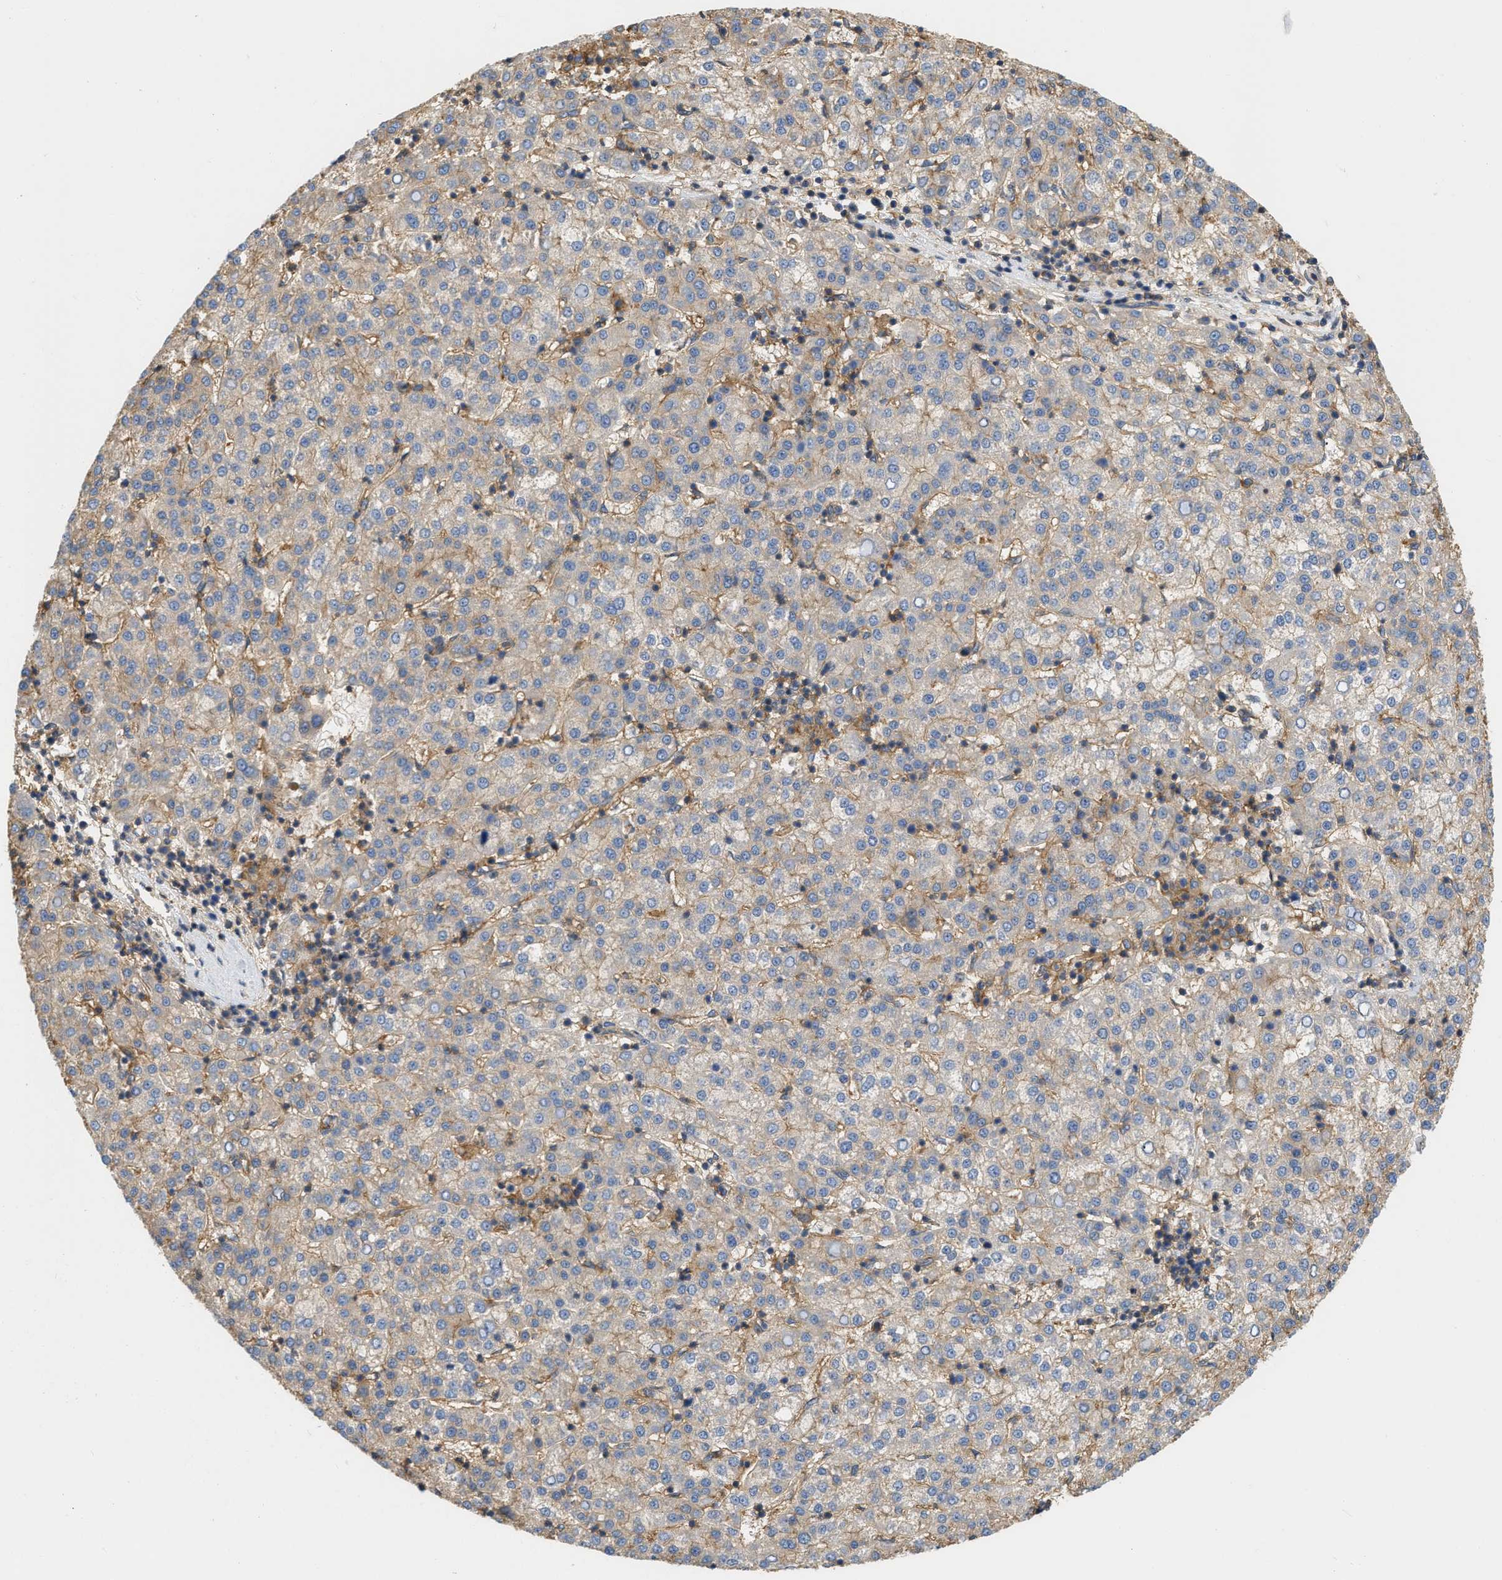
{"staining": {"intensity": "weak", "quantity": "25%-75%", "location": "cytoplasmic/membranous"}, "tissue": "liver cancer", "cell_type": "Tumor cells", "image_type": "cancer", "snomed": [{"axis": "morphology", "description": "Carcinoma, Hepatocellular, NOS"}, {"axis": "topography", "description": "Liver"}], "caption": "IHC of hepatocellular carcinoma (liver) reveals low levels of weak cytoplasmic/membranous staining in about 25%-75% of tumor cells. (DAB IHC with brightfield microscopy, high magnification).", "gene": "GNB4", "patient": {"sex": "female", "age": 58}}